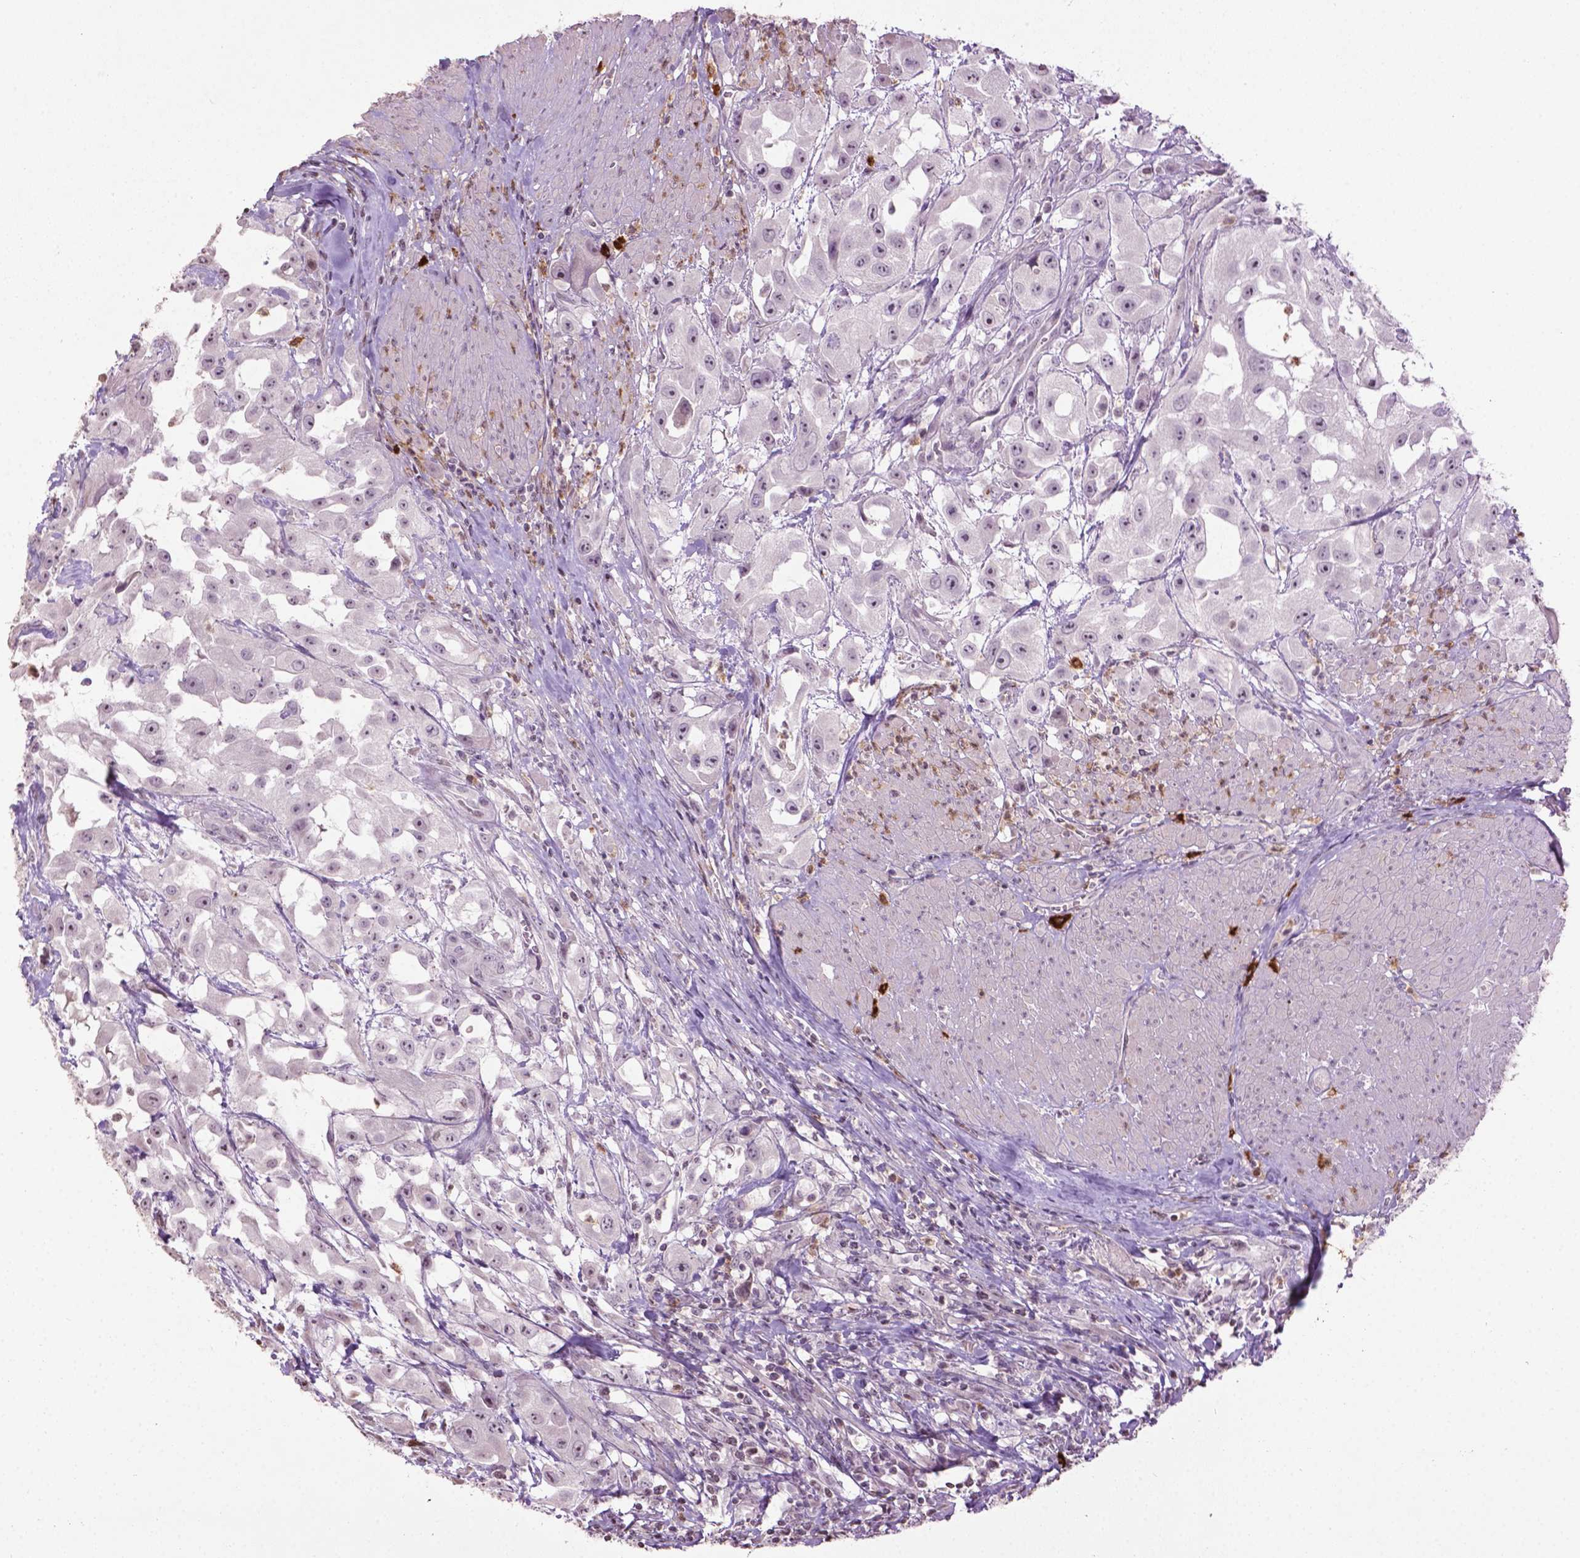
{"staining": {"intensity": "negative", "quantity": "none", "location": "none"}, "tissue": "urothelial cancer", "cell_type": "Tumor cells", "image_type": "cancer", "snomed": [{"axis": "morphology", "description": "Urothelial carcinoma, High grade"}, {"axis": "topography", "description": "Urinary bladder"}], "caption": "Urothelial cancer stained for a protein using immunohistochemistry (IHC) exhibits no positivity tumor cells.", "gene": "NTNG2", "patient": {"sex": "male", "age": 79}}